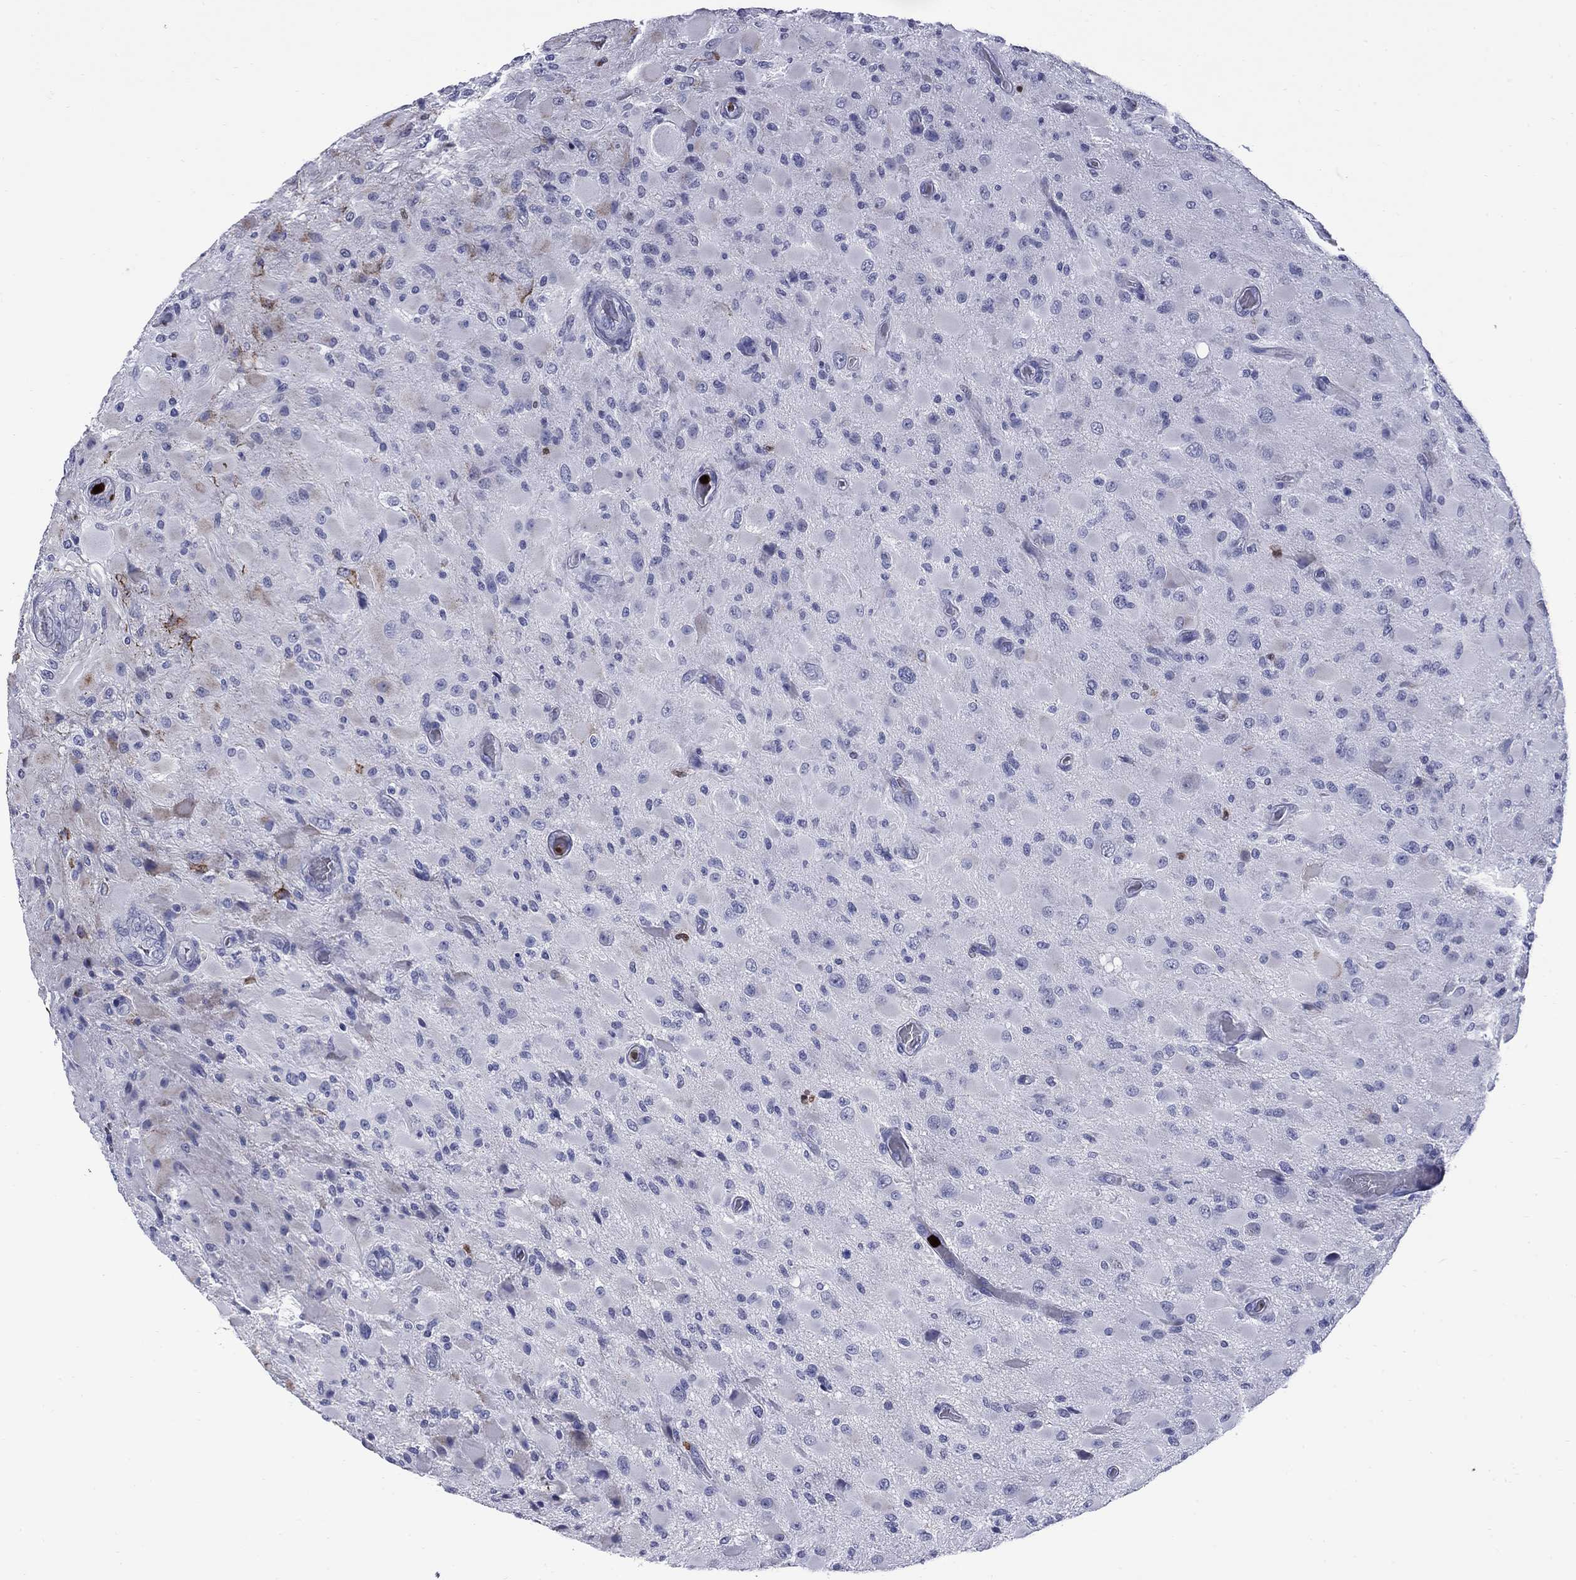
{"staining": {"intensity": "negative", "quantity": "none", "location": "none"}, "tissue": "glioma", "cell_type": "Tumor cells", "image_type": "cancer", "snomed": [{"axis": "morphology", "description": "Glioma, malignant, High grade"}, {"axis": "topography", "description": "Cerebral cortex"}], "caption": "Immunohistochemistry image of high-grade glioma (malignant) stained for a protein (brown), which exhibits no positivity in tumor cells. (DAB immunohistochemistry (IHC) visualized using brightfield microscopy, high magnification).", "gene": "TRIM29", "patient": {"sex": "male", "age": 35}}